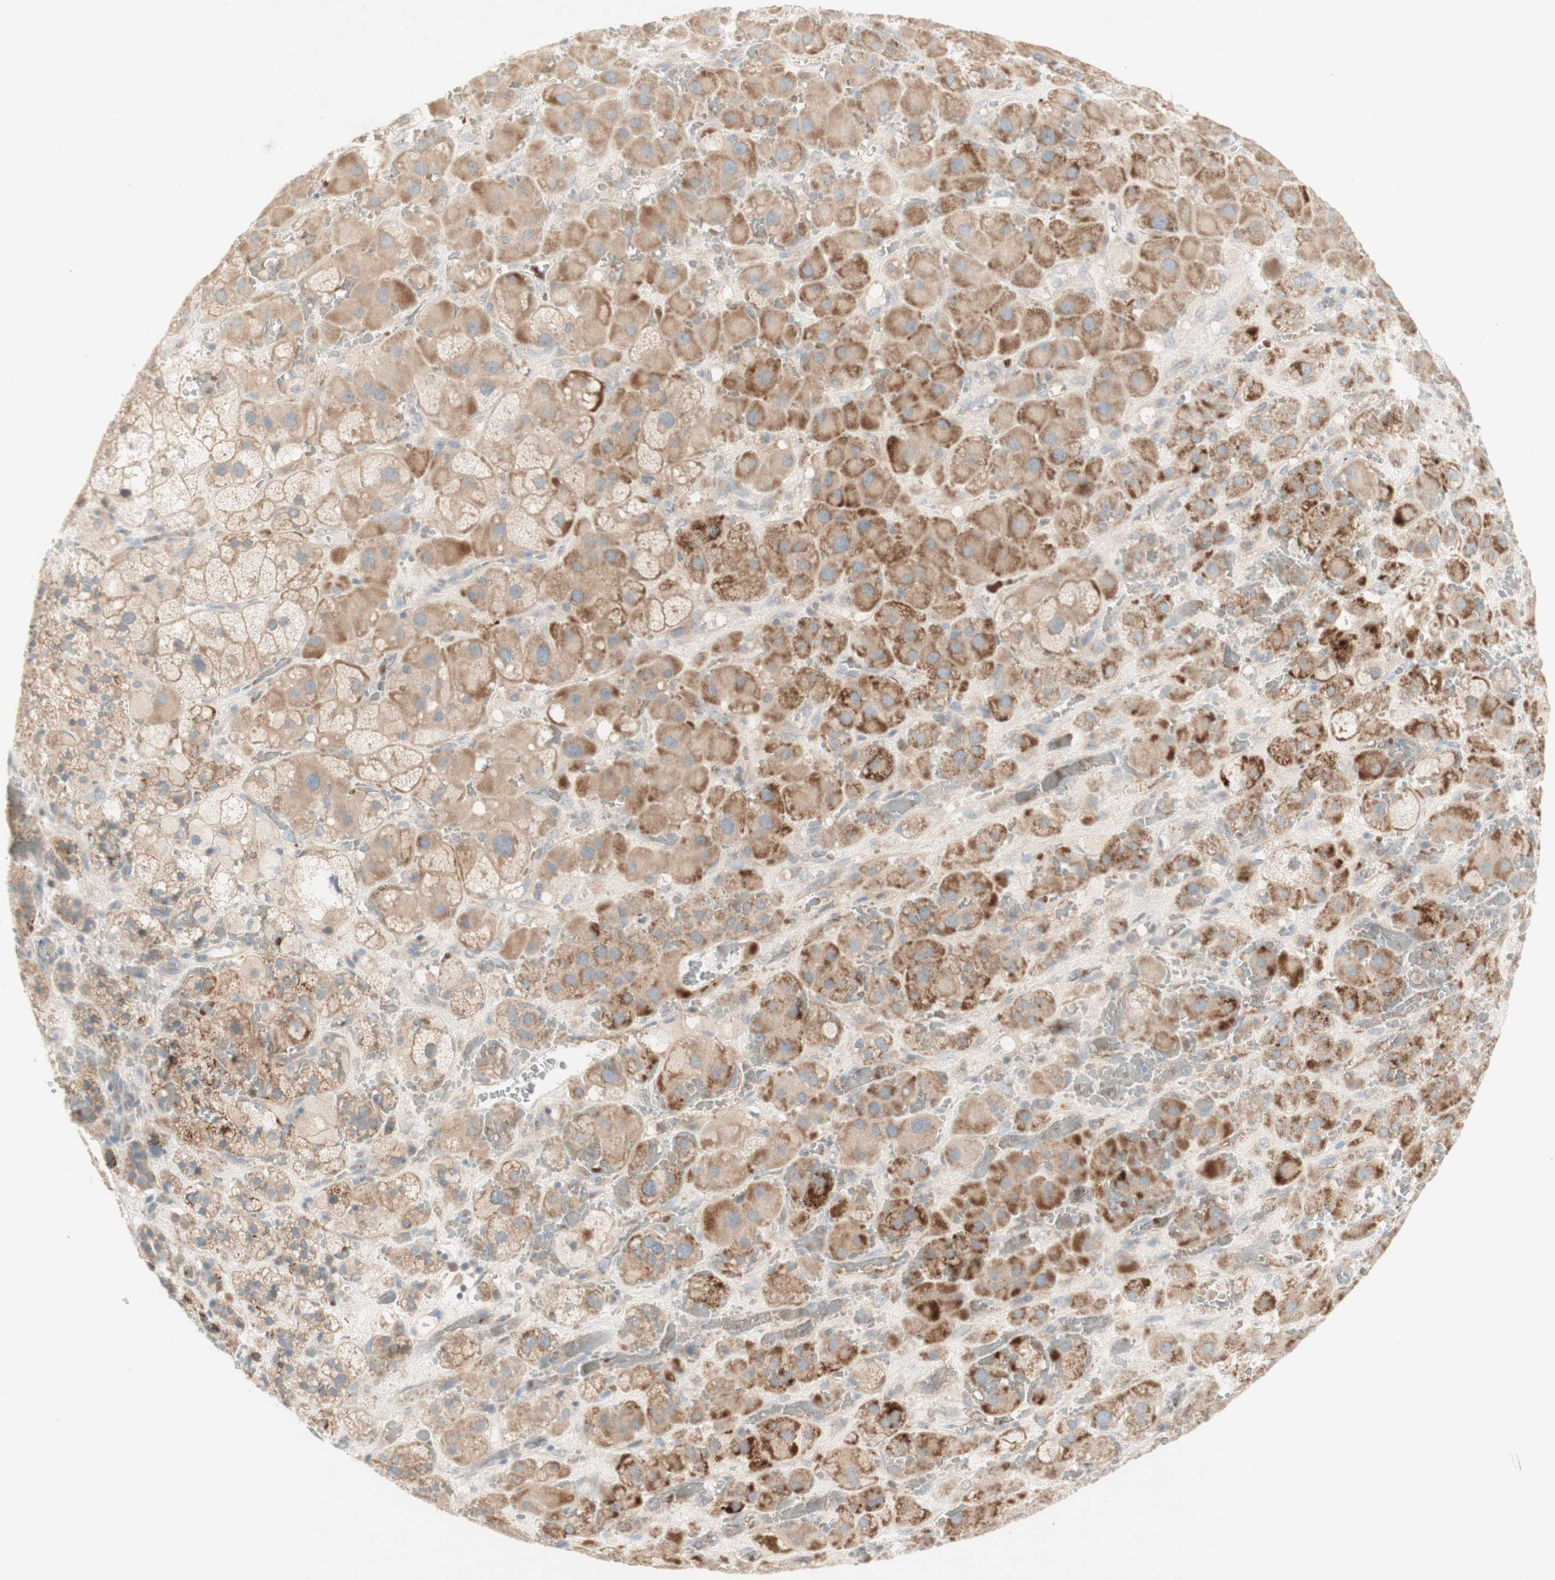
{"staining": {"intensity": "moderate", "quantity": ">75%", "location": "cytoplasmic/membranous"}, "tissue": "adrenal gland", "cell_type": "Glandular cells", "image_type": "normal", "snomed": [{"axis": "morphology", "description": "Normal tissue, NOS"}, {"axis": "topography", "description": "Adrenal gland"}], "caption": "This is an image of immunohistochemistry staining of unremarkable adrenal gland, which shows moderate positivity in the cytoplasmic/membranous of glandular cells.", "gene": "PTGER4", "patient": {"sex": "female", "age": 47}}